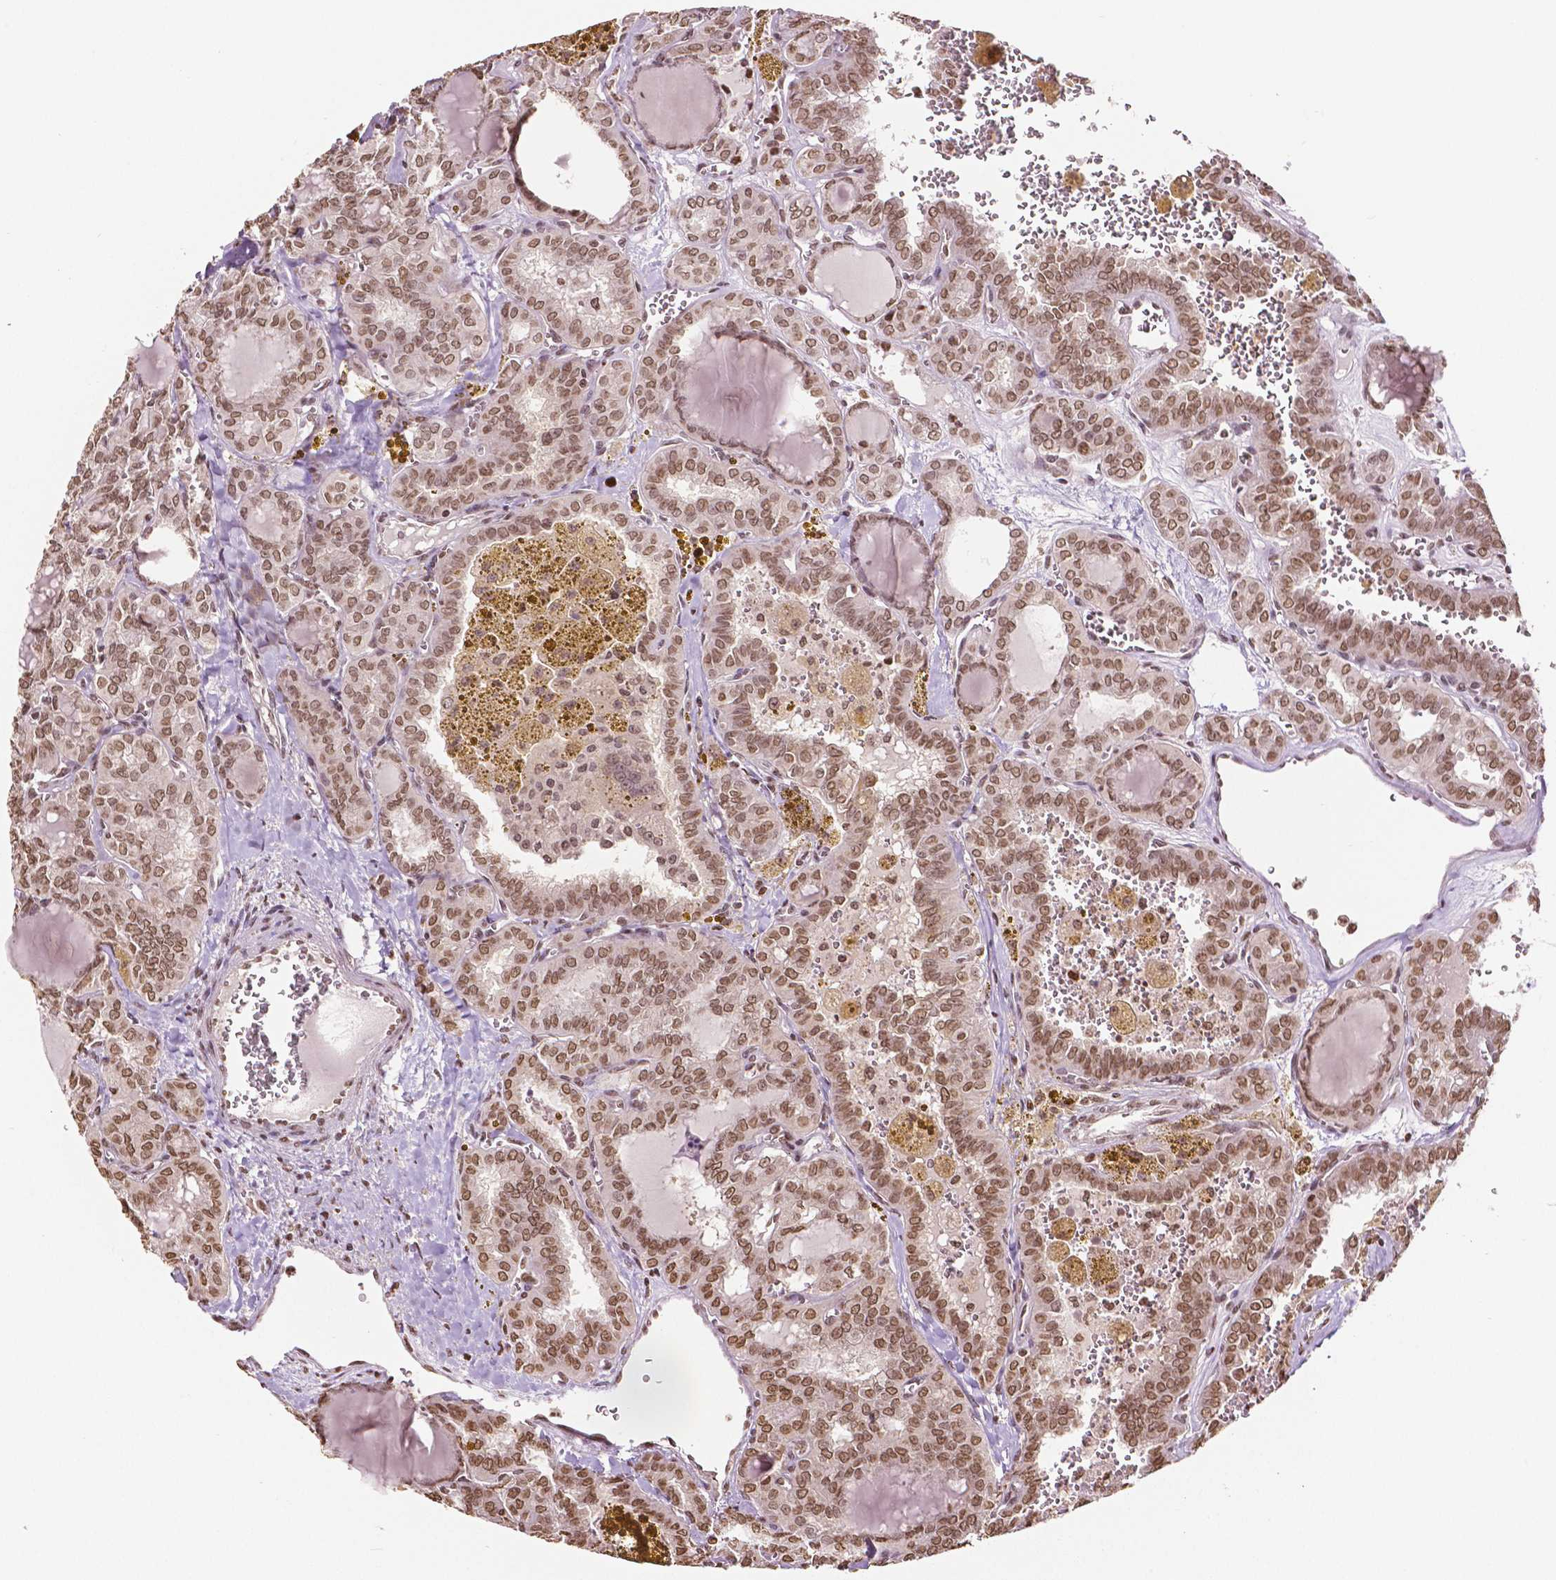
{"staining": {"intensity": "moderate", "quantity": ">75%", "location": "nuclear"}, "tissue": "thyroid cancer", "cell_type": "Tumor cells", "image_type": "cancer", "snomed": [{"axis": "morphology", "description": "Papillary adenocarcinoma, NOS"}, {"axis": "topography", "description": "Thyroid gland"}], "caption": "This is a micrograph of immunohistochemistry (IHC) staining of thyroid cancer, which shows moderate staining in the nuclear of tumor cells.", "gene": "DEK", "patient": {"sex": "female", "age": 41}}